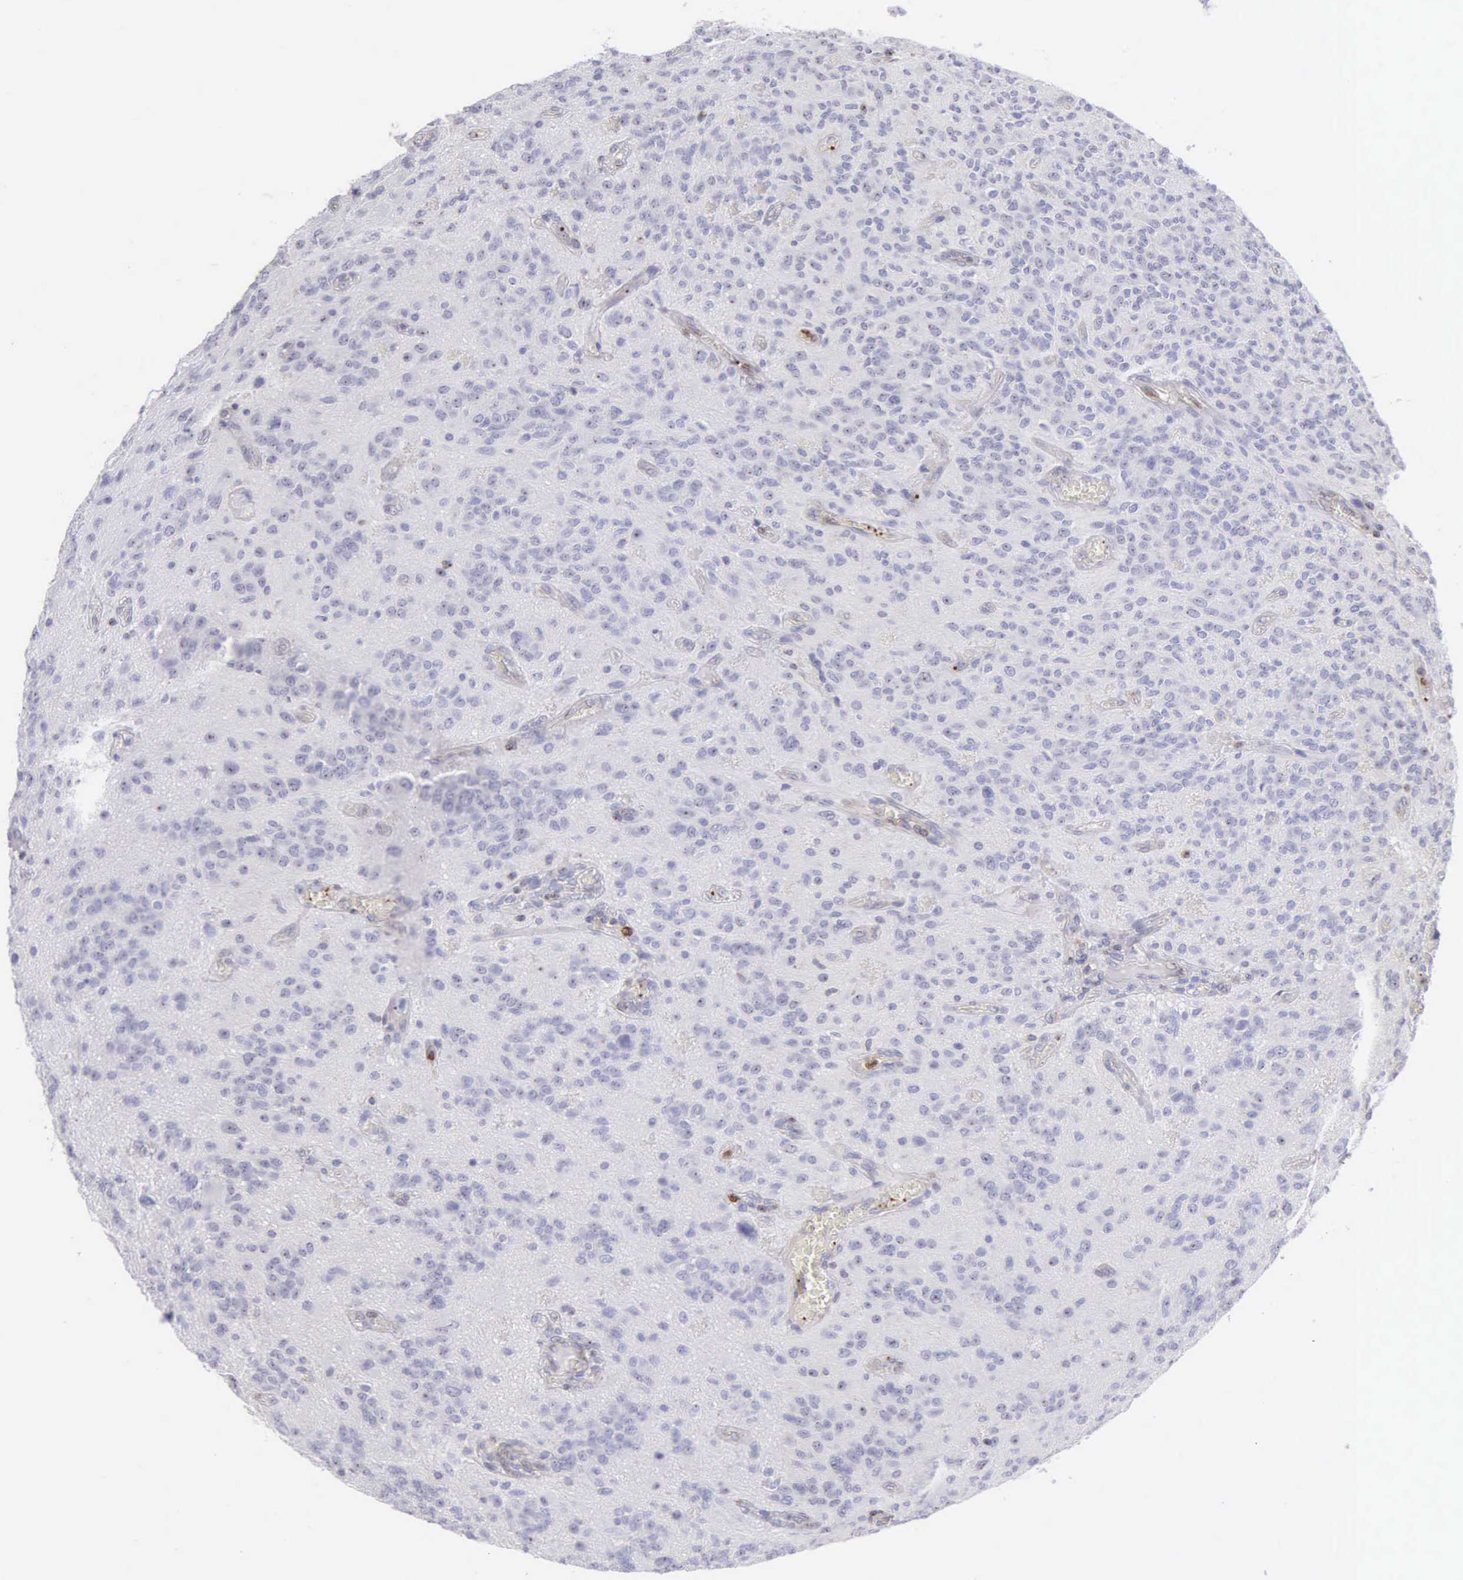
{"staining": {"intensity": "negative", "quantity": "none", "location": "none"}, "tissue": "glioma", "cell_type": "Tumor cells", "image_type": "cancer", "snomed": [{"axis": "morphology", "description": "Glioma, malignant, Low grade"}, {"axis": "topography", "description": "Brain"}], "caption": "Glioma stained for a protein using IHC reveals no staining tumor cells.", "gene": "SRGN", "patient": {"sex": "female", "age": 15}}